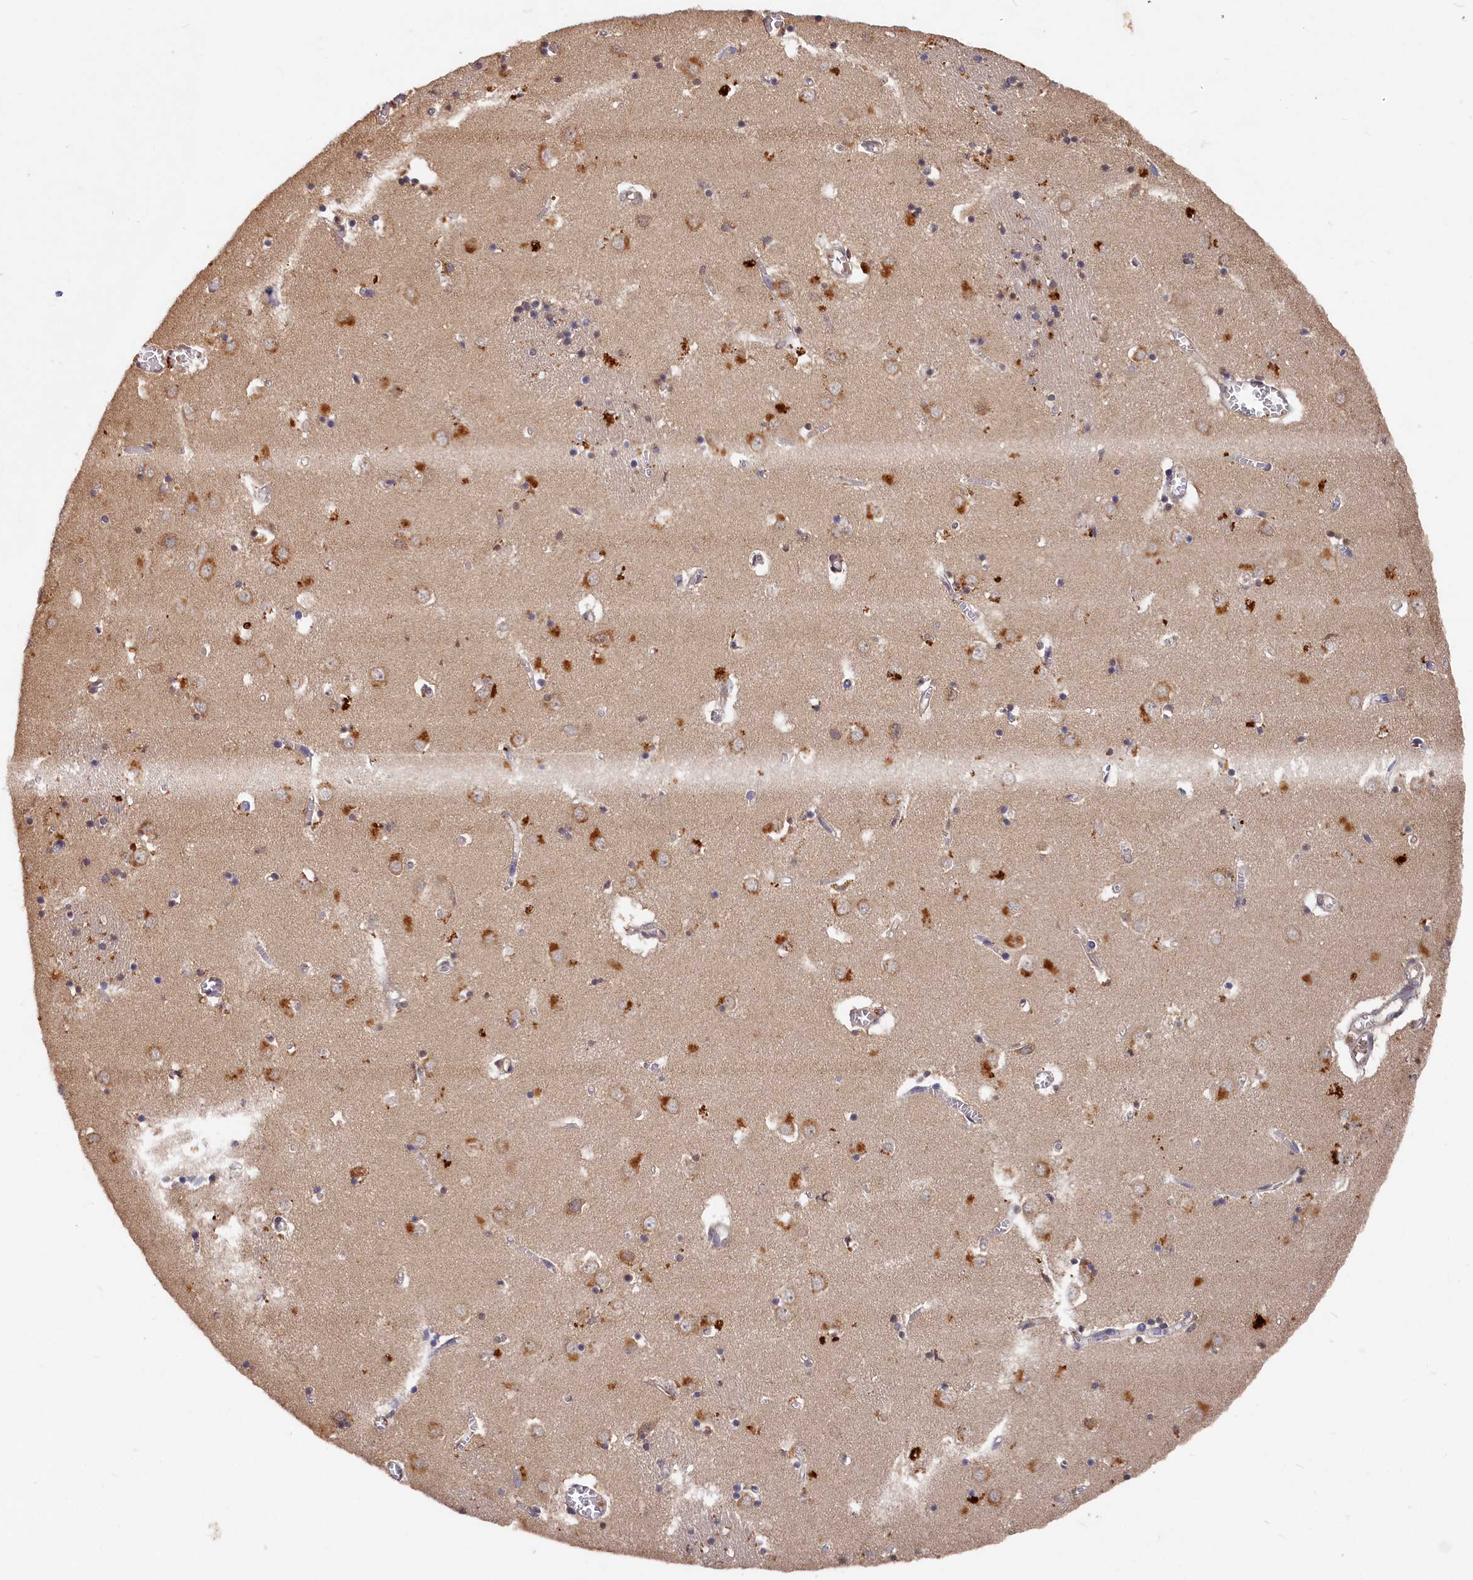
{"staining": {"intensity": "weak", "quantity": "<25%", "location": "cytoplasmic/membranous"}, "tissue": "caudate", "cell_type": "Glial cells", "image_type": "normal", "snomed": [{"axis": "morphology", "description": "Normal tissue, NOS"}, {"axis": "topography", "description": "Lateral ventricle wall"}], "caption": "Immunohistochemical staining of benign human caudate demonstrates no significant expression in glial cells.", "gene": "DHRS11", "patient": {"sex": "male", "age": 70}}